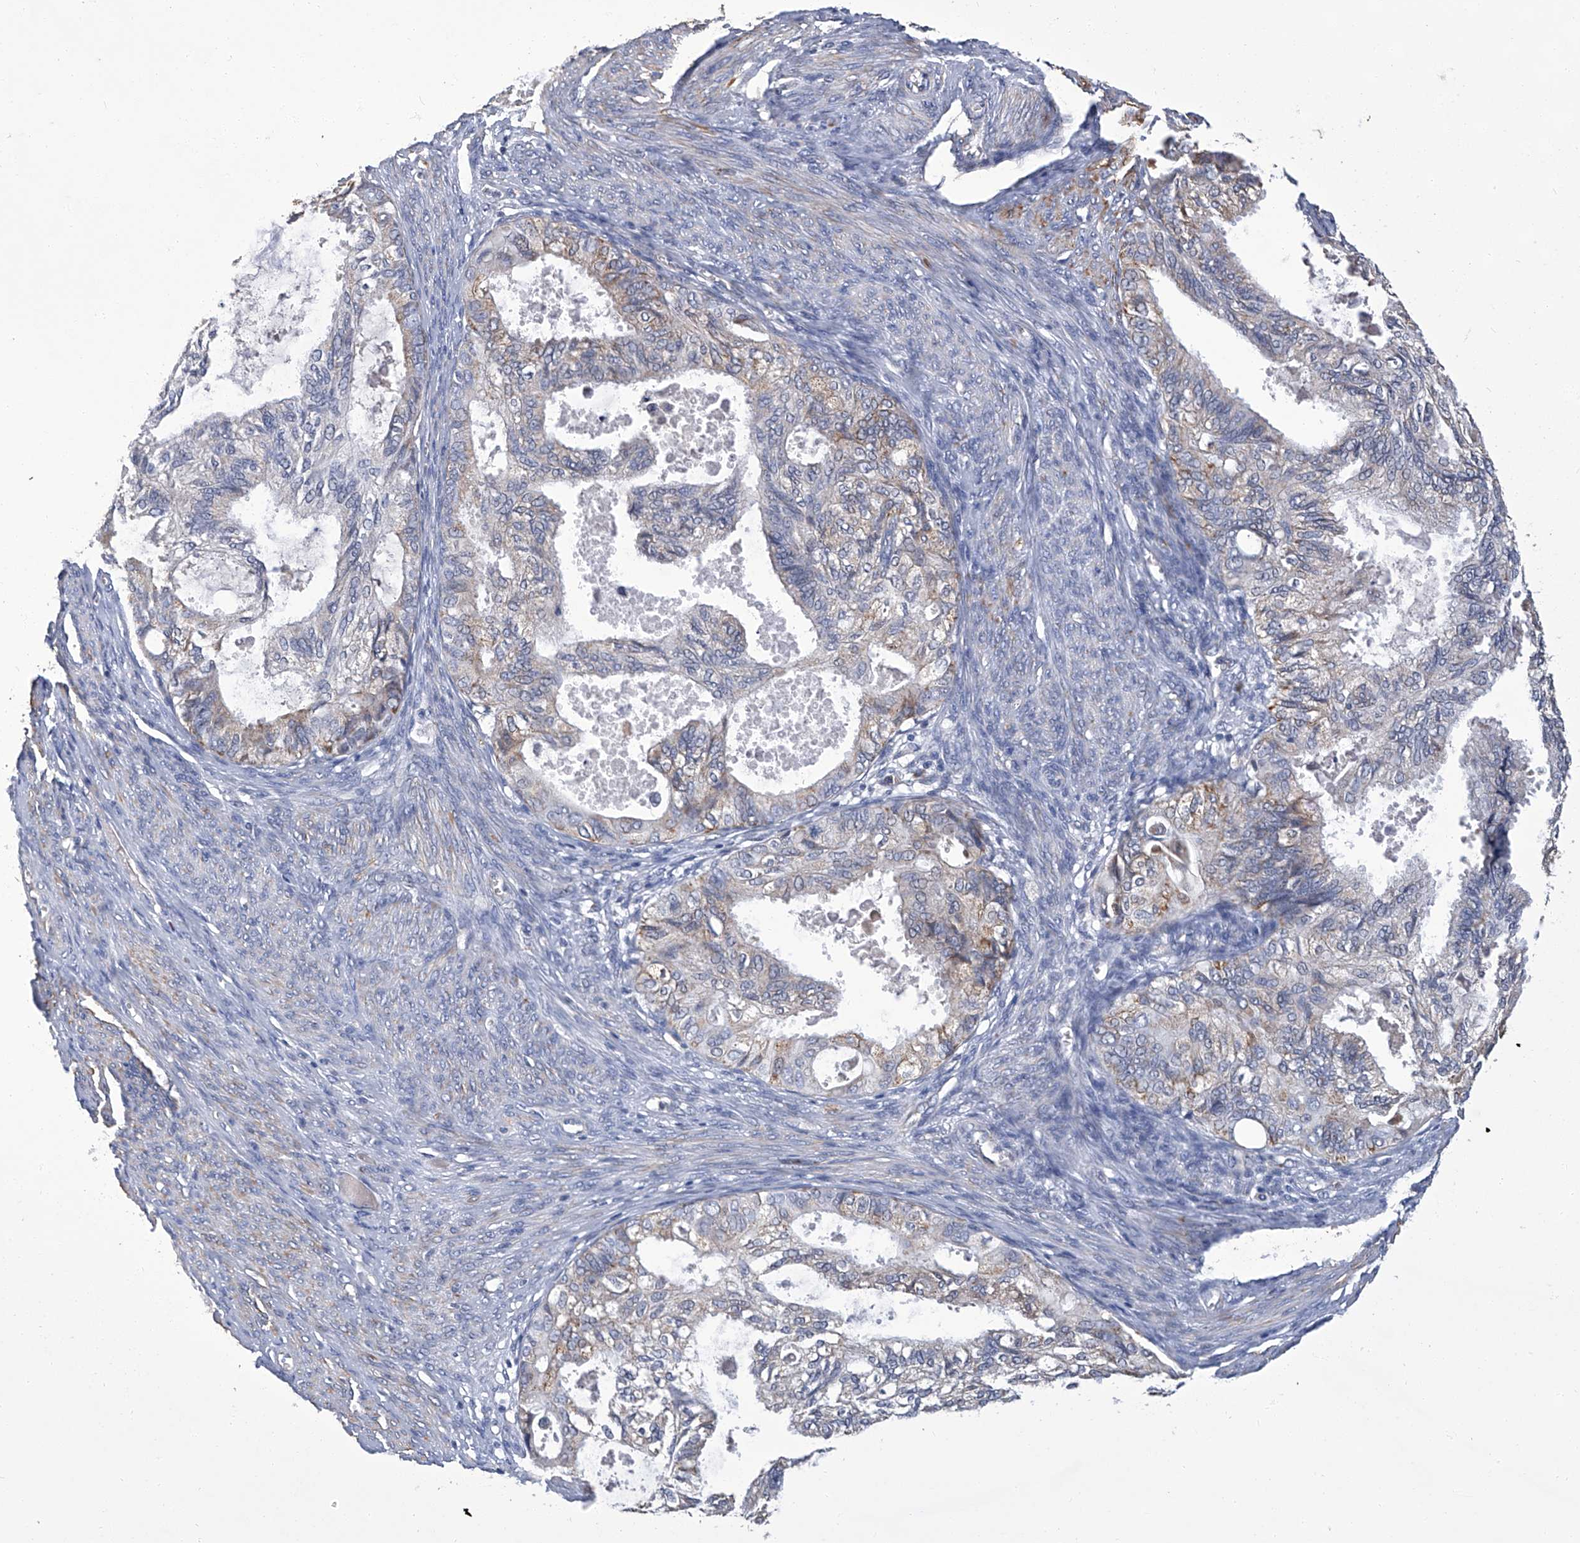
{"staining": {"intensity": "weak", "quantity": ">75%", "location": "cytoplasmic/membranous"}, "tissue": "cervical cancer", "cell_type": "Tumor cells", "image_type": "cancer", "snomed": [{"axis": "morphology", "description": "Normal tissue, NOS"}, {"axis": "morphology", "description": "Adenocarcinoma, NOS"}, {"axis": "topography", "description": "Cervix"}, {"axis": "topography", "description": "Endometrium"}], "caption": "This is an image of IHC staining of cervical cancer (adenocarcinoma), which shows weak positivity in the cytoplasmic/membranous of tumor cells.", "gene": "OAT", "patient": {"sex": "female", "age": 86}}